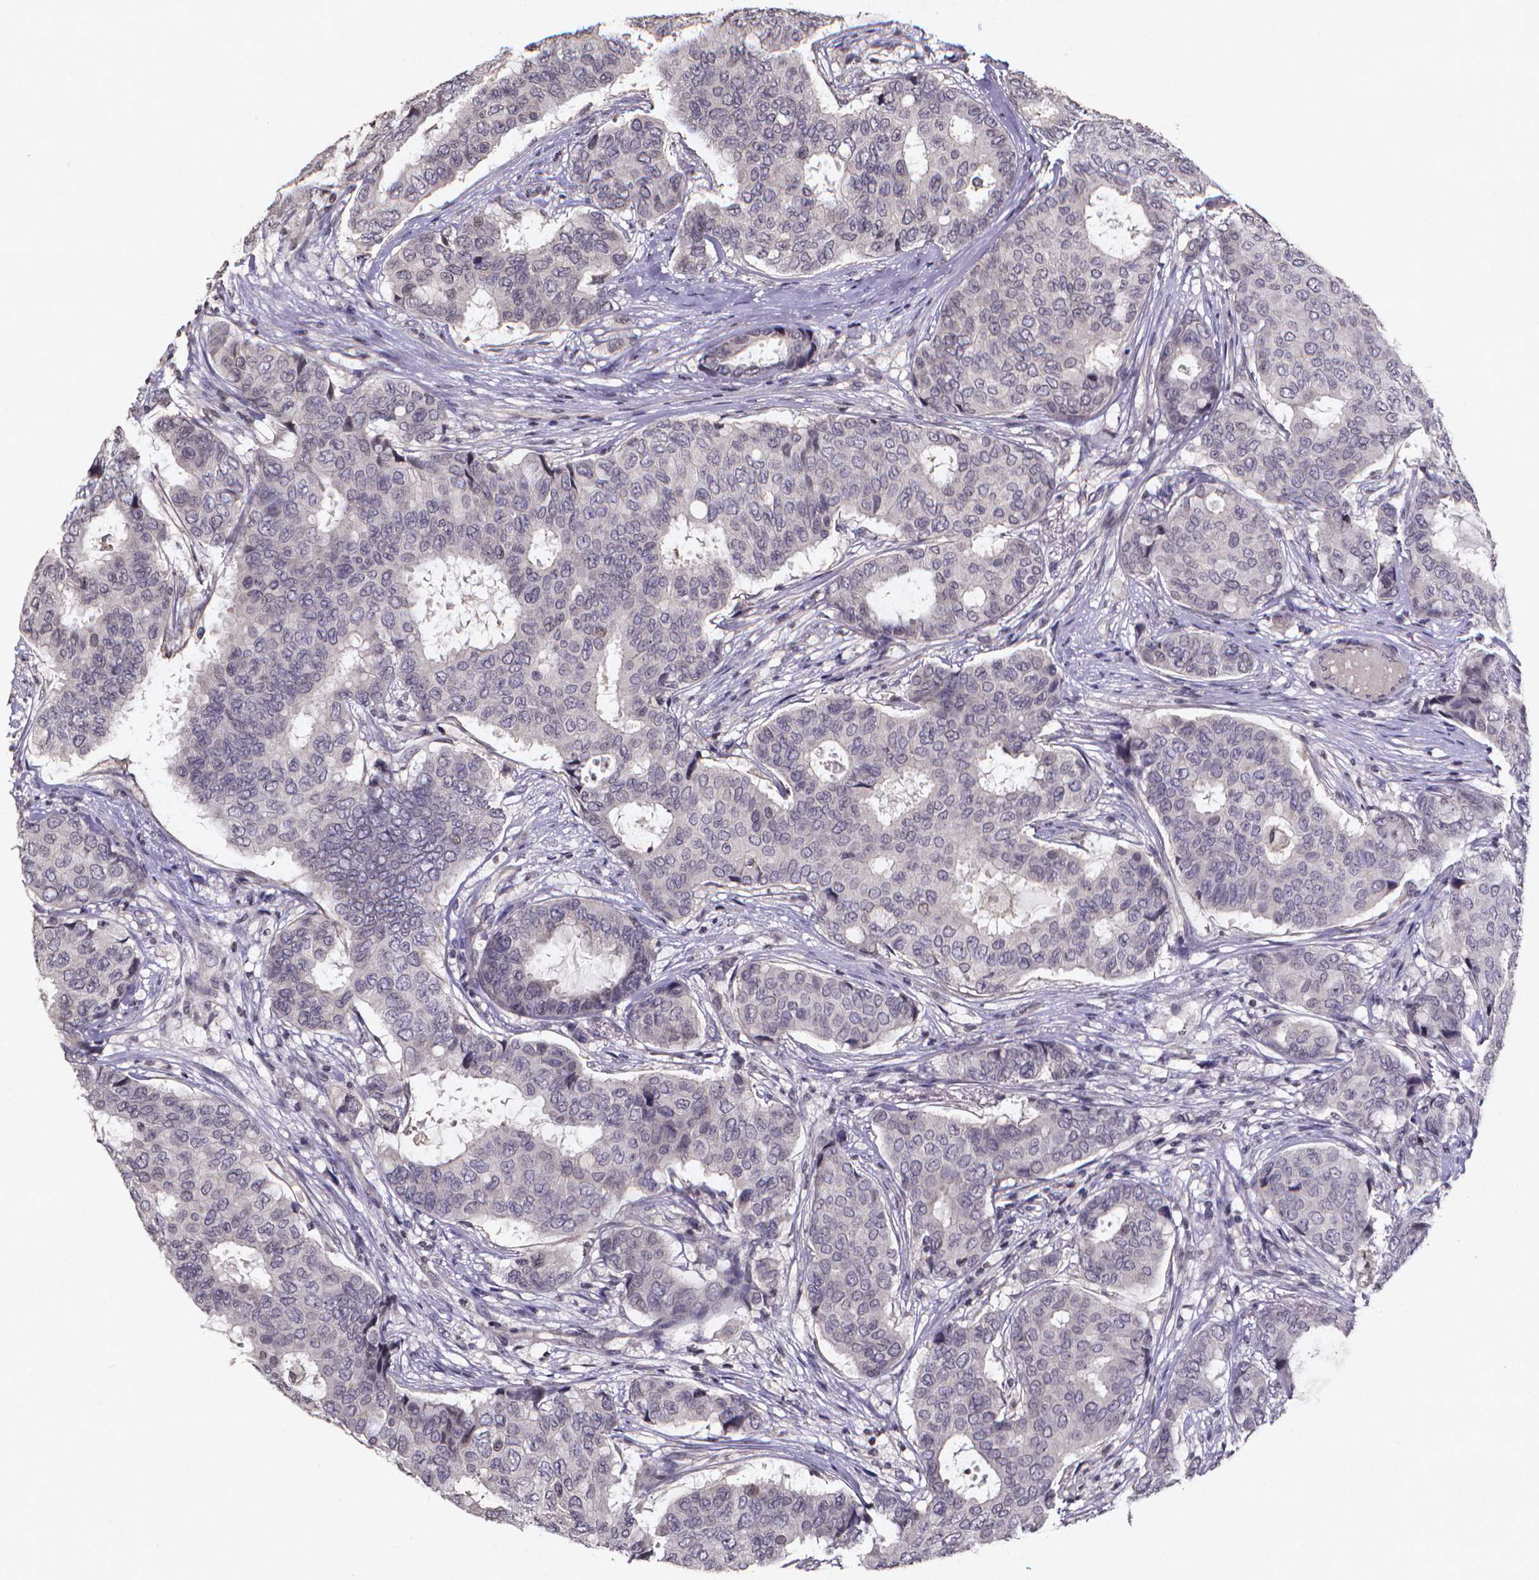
{"staining": {"intensity": "negative", "quantity": "none", "location": "none"}, "tissue": "breast cancer", "cell_type": "Tumor cells", "image_type": "cancer", "snomed": [{"axis": "morphology", "description": "Duct carcinoma"}, {"axis": "topography", "description": "Breast"}], "caption": "Protein analysis of breast invasive ductal carcinoma shows no significant positivity in tumor cells. Brightfield microscopy of immunohistochemistry (IHC) stained with DAB (brown) and hematoxylin (blue), captured at high magnification.", "gene": "TP73", "patient": {"sex": "female", "age": 75}}